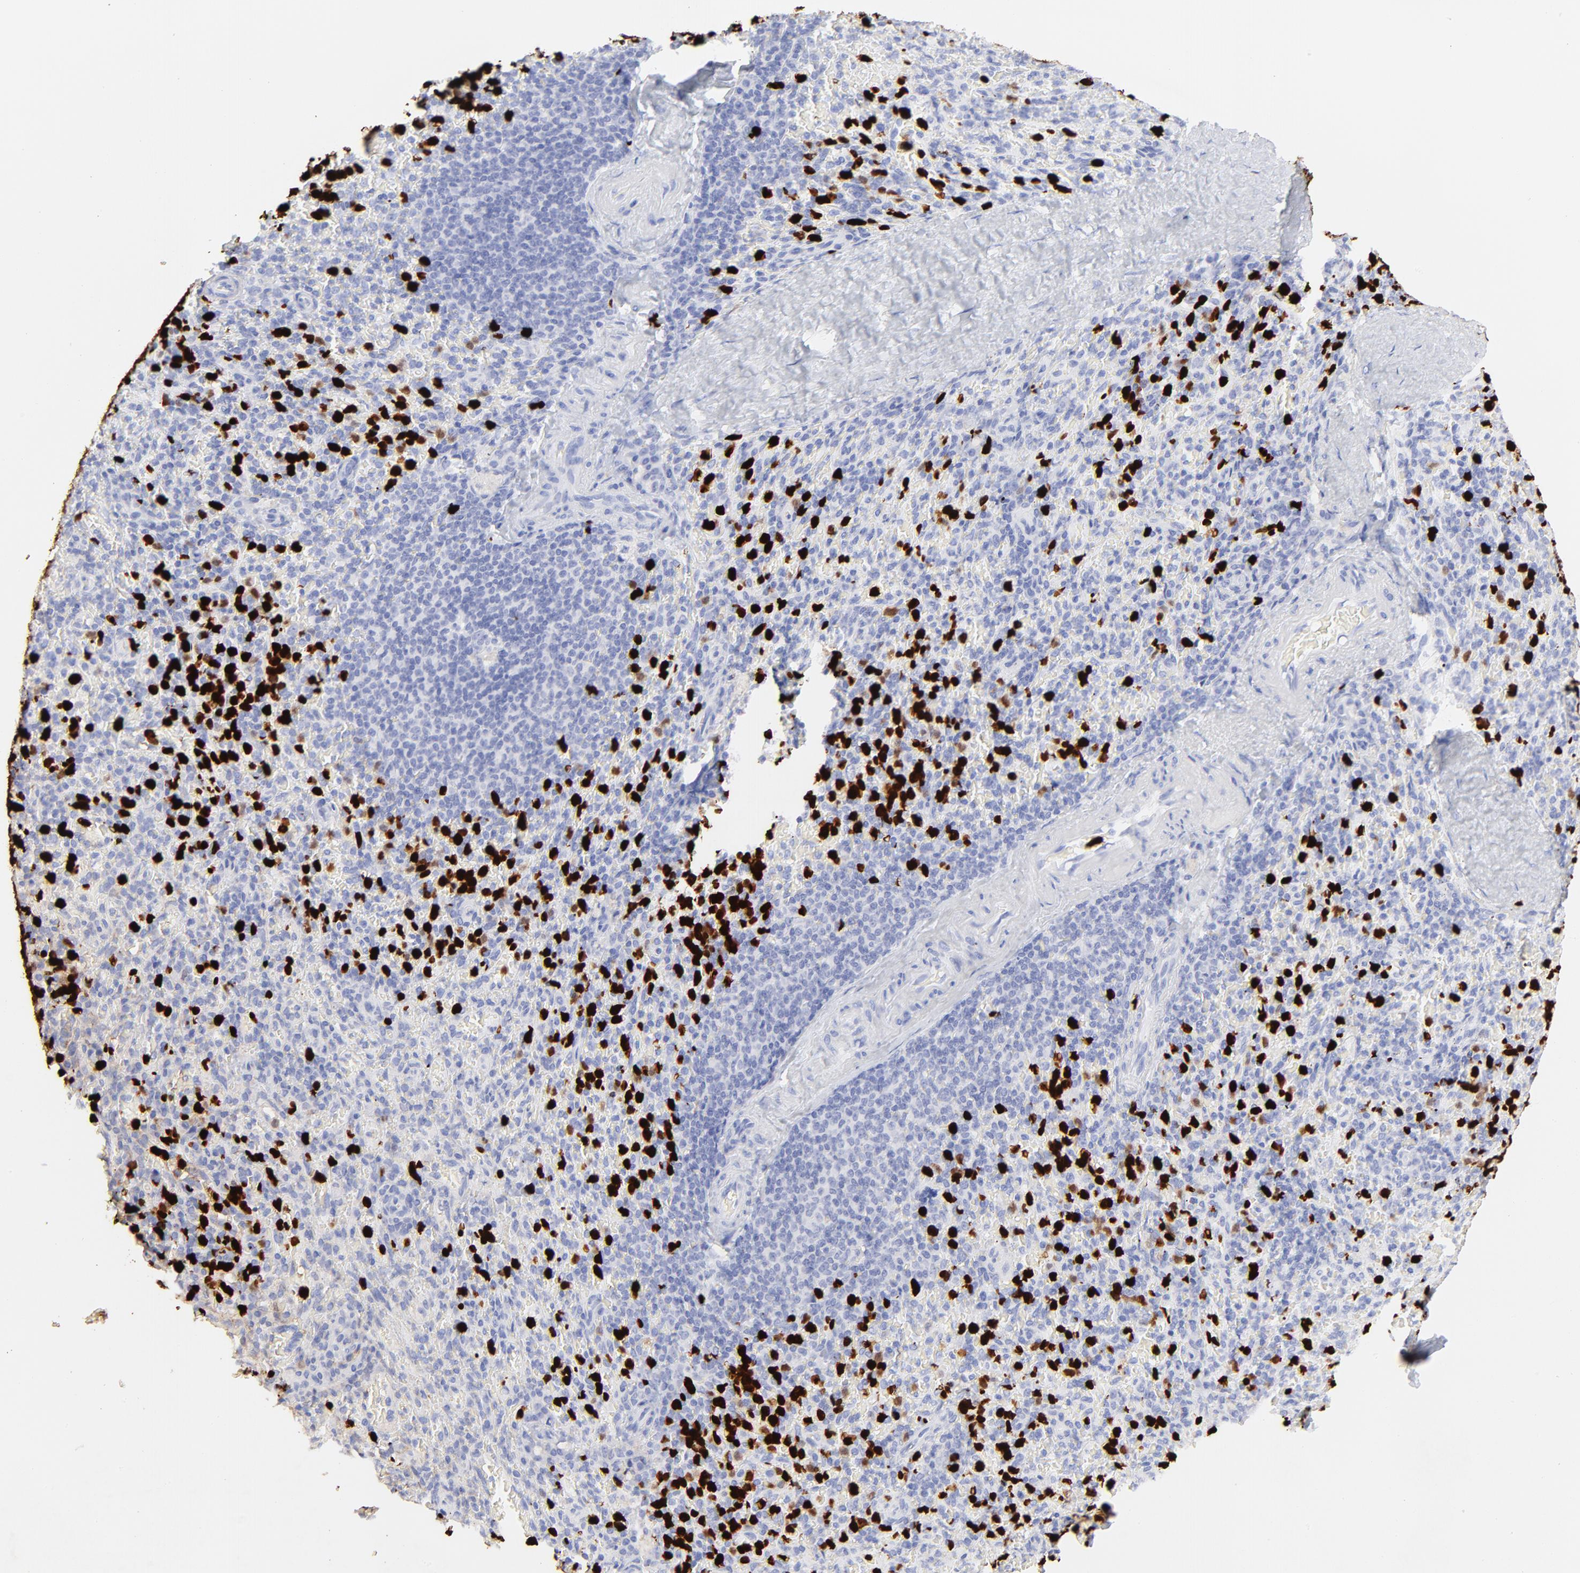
{"staining": {"intensity": "strong", "quantity": "25%-75%", "location": "cytoplasmic/membranous,nuclear"}, "tissue": "spleen", "cell_type": "Cells in red pulp", "image_type": "normal", "snomed": [{"axis": "morphology", "description": "Normal tissue, NOS"}, {"axis": "topography", "description": "Spleen"}], "caption": "An image of human spleen stained for a protein shows strong cytoplasmic/membranous,nuclear brown staining in cells in red pulp.", "gene": "S100A12", "patient": {"sex": "female", "age": 43}}